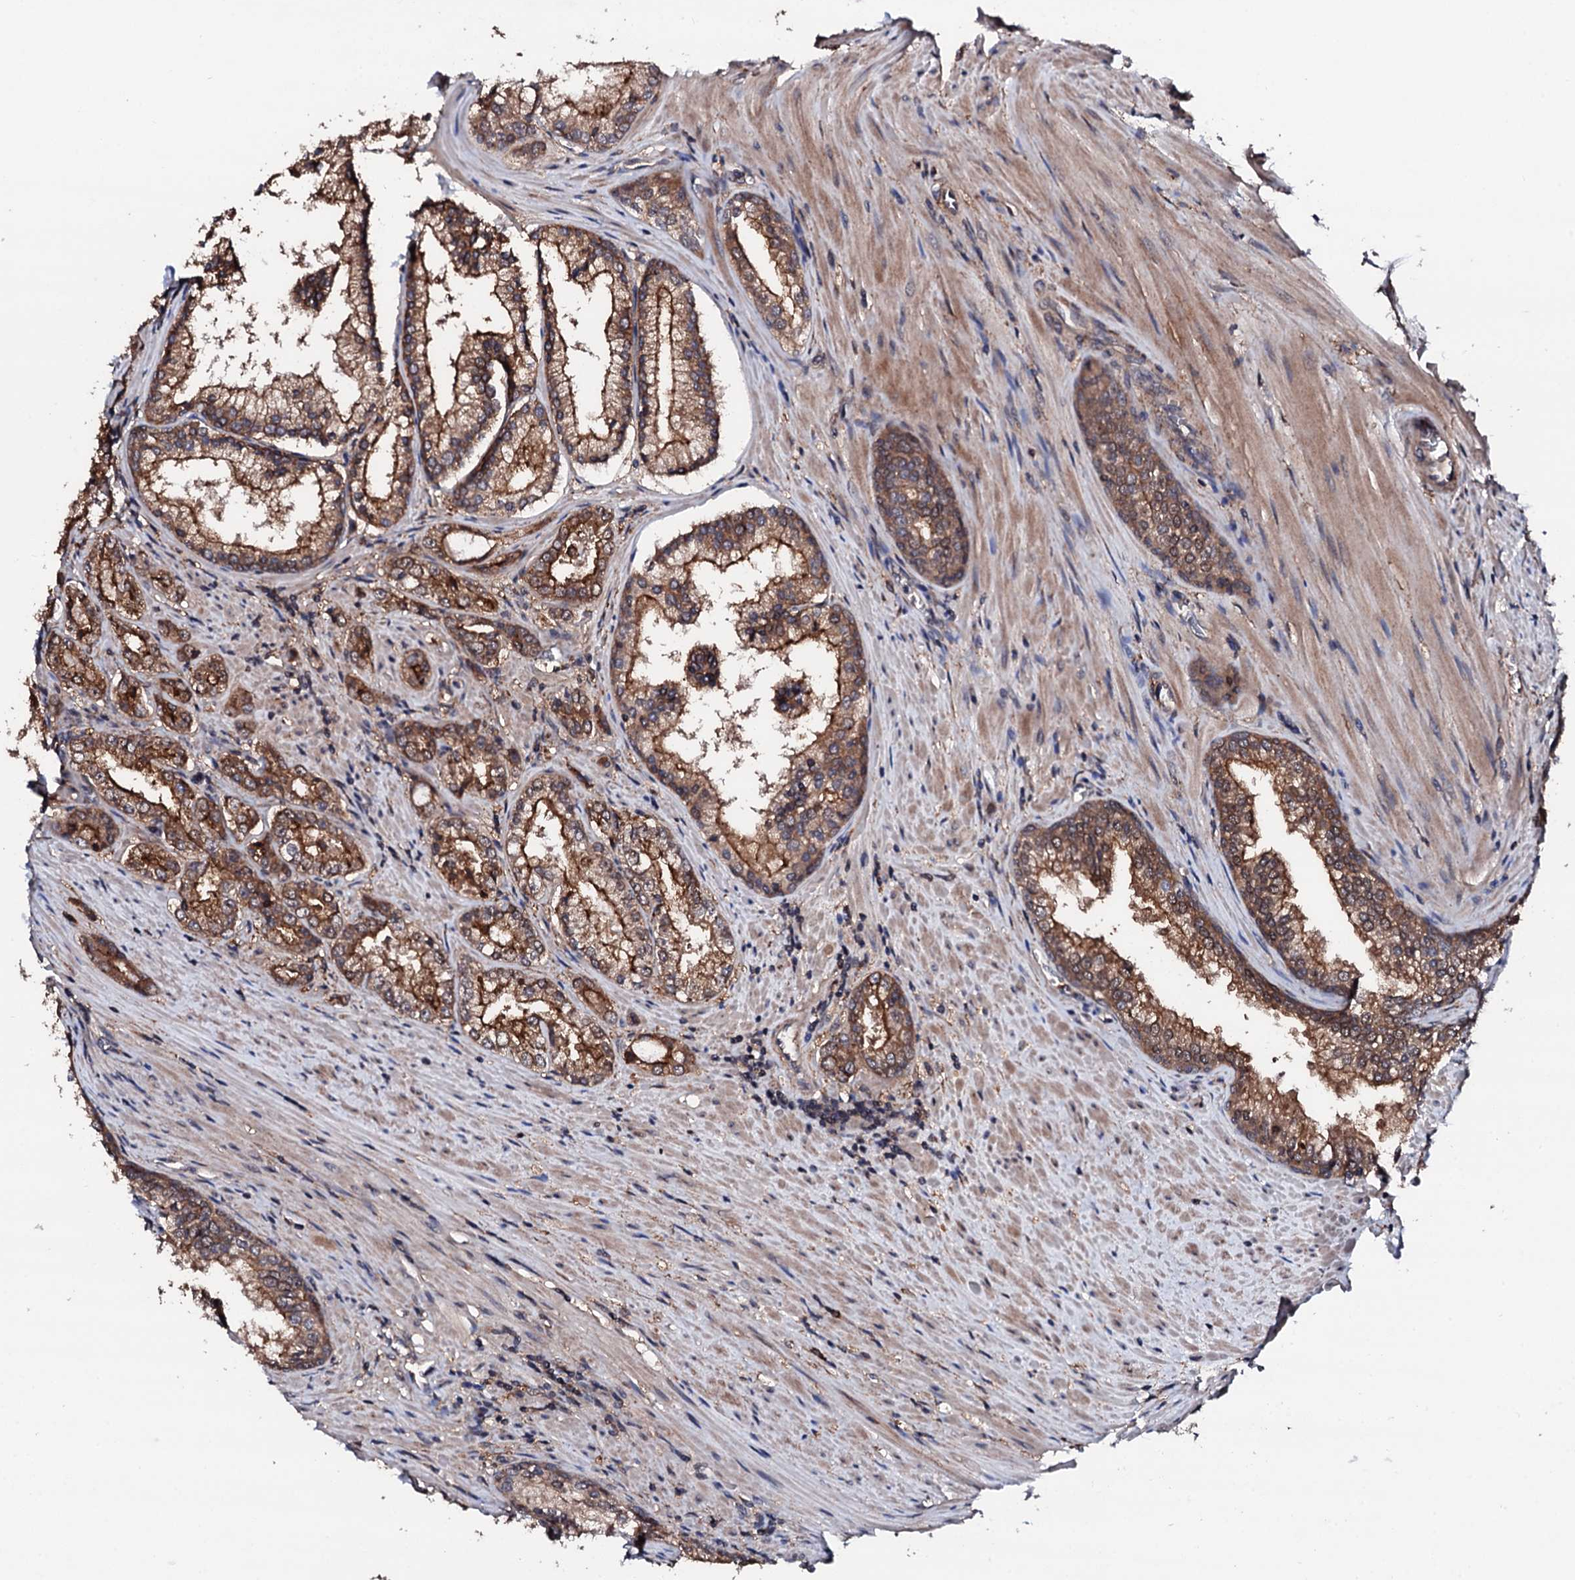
{"staining": {"intensity": "strong", "quantity": ">75%", "location": "cytoplasmic/membranous"}, "tissue": "prostate cancer", "cell_type": "Tumor cells", "image_type": "cancer", "snomed": [{"axis": "morphology", "description": "Adenocarcinoma, High grade"}, {"axis": "topography", "description": "Prostate"}], "caption": "IHC of human prostate high-grade adenocarcinoma displays high levels of strong cytoplasmic/membranous positivity in approximately >75% of tumor cells. (DAB (3,3'-diaminobenzidine) = brown stain, brightfield microscopy at high magnification).", "gene": "EDC3", "patient": {"sex": "male", "age": 72}}